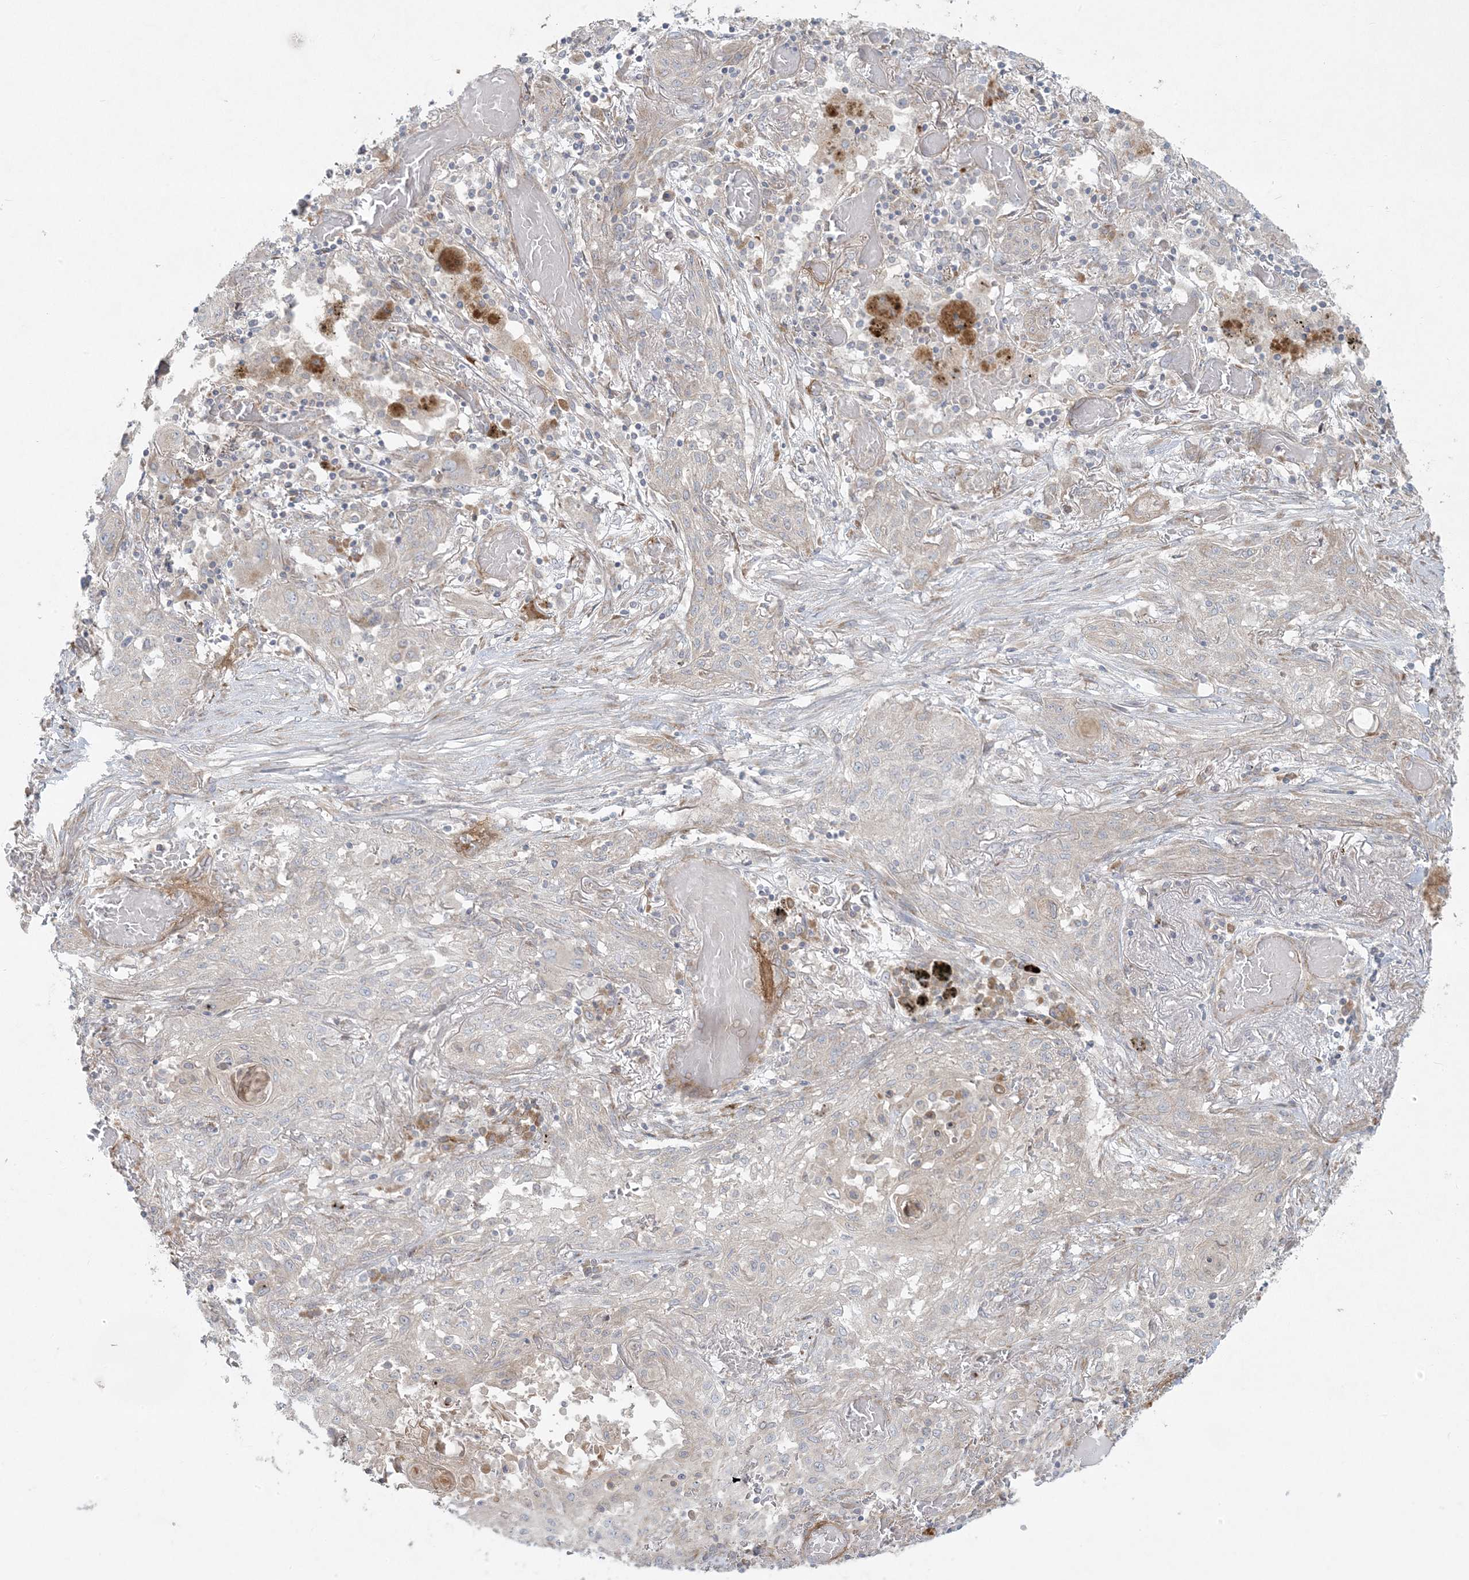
{"staining": {"intensity": "negative", "quantity": "none", "location": "none"}, "tissue": "lung cancer", "cell_type": "Tumor cells", "image_type": "cancer", "snomed": [{"axis": "morphology", "description": "Squamous cell carcinoma, NOS"}, {"axis": "topography", "description": "Lung"}], "caption": "Tumor cells show no significant expression in squamous cell carcinoma (lung).", "gene": "ZNF263", "patient": {"sex": "female", "age": 47}}